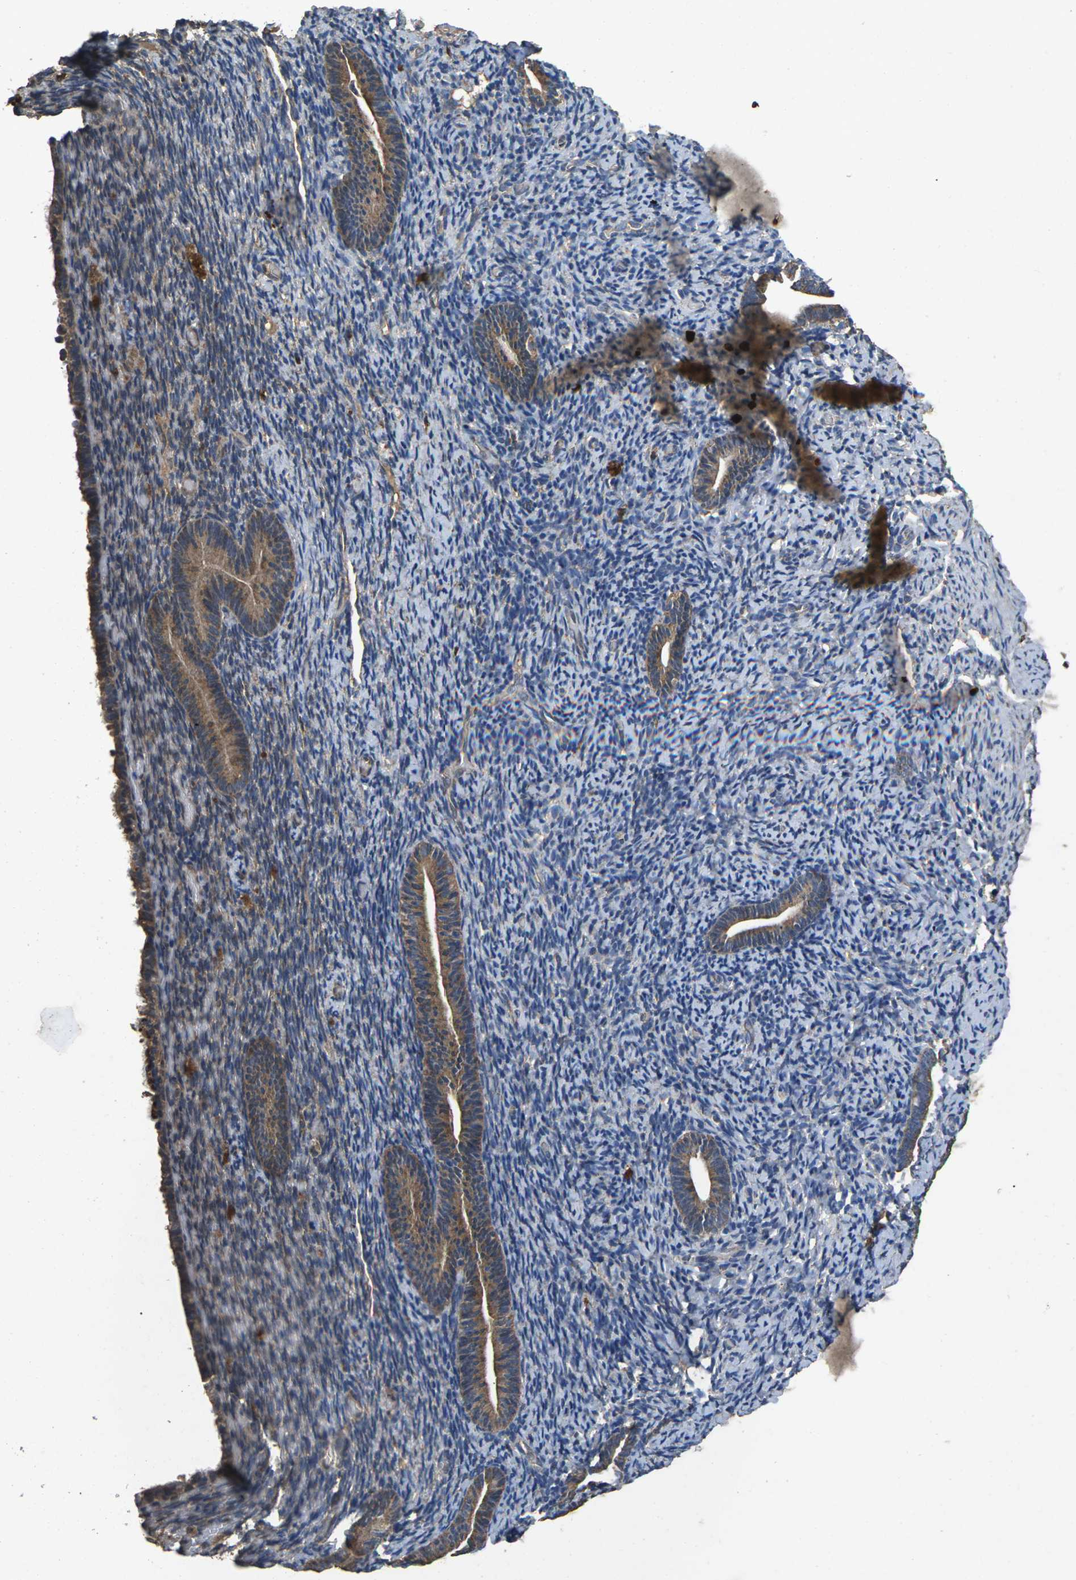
{"staining": {"intensity": "weak", "quantity": "25%-75%", "location": "cytoplasmic/membranous"}, "tissue": "endometrium", "cell_type": "Cells in endometrial stroma", "image_type": "normal", "snomed": [{"axis": "morphology", "description": "Normal tissue, NOS"}, {"axis": "topography", "description": "Endometrium"}], "caption": "Weak cytoplasmic/membranous protein positivity is identified in about 25%-75% of cells in endometrial stroma in endometrium.", "gene": "B4GAT1", "patient": {"sex": "female", "age": 51}}